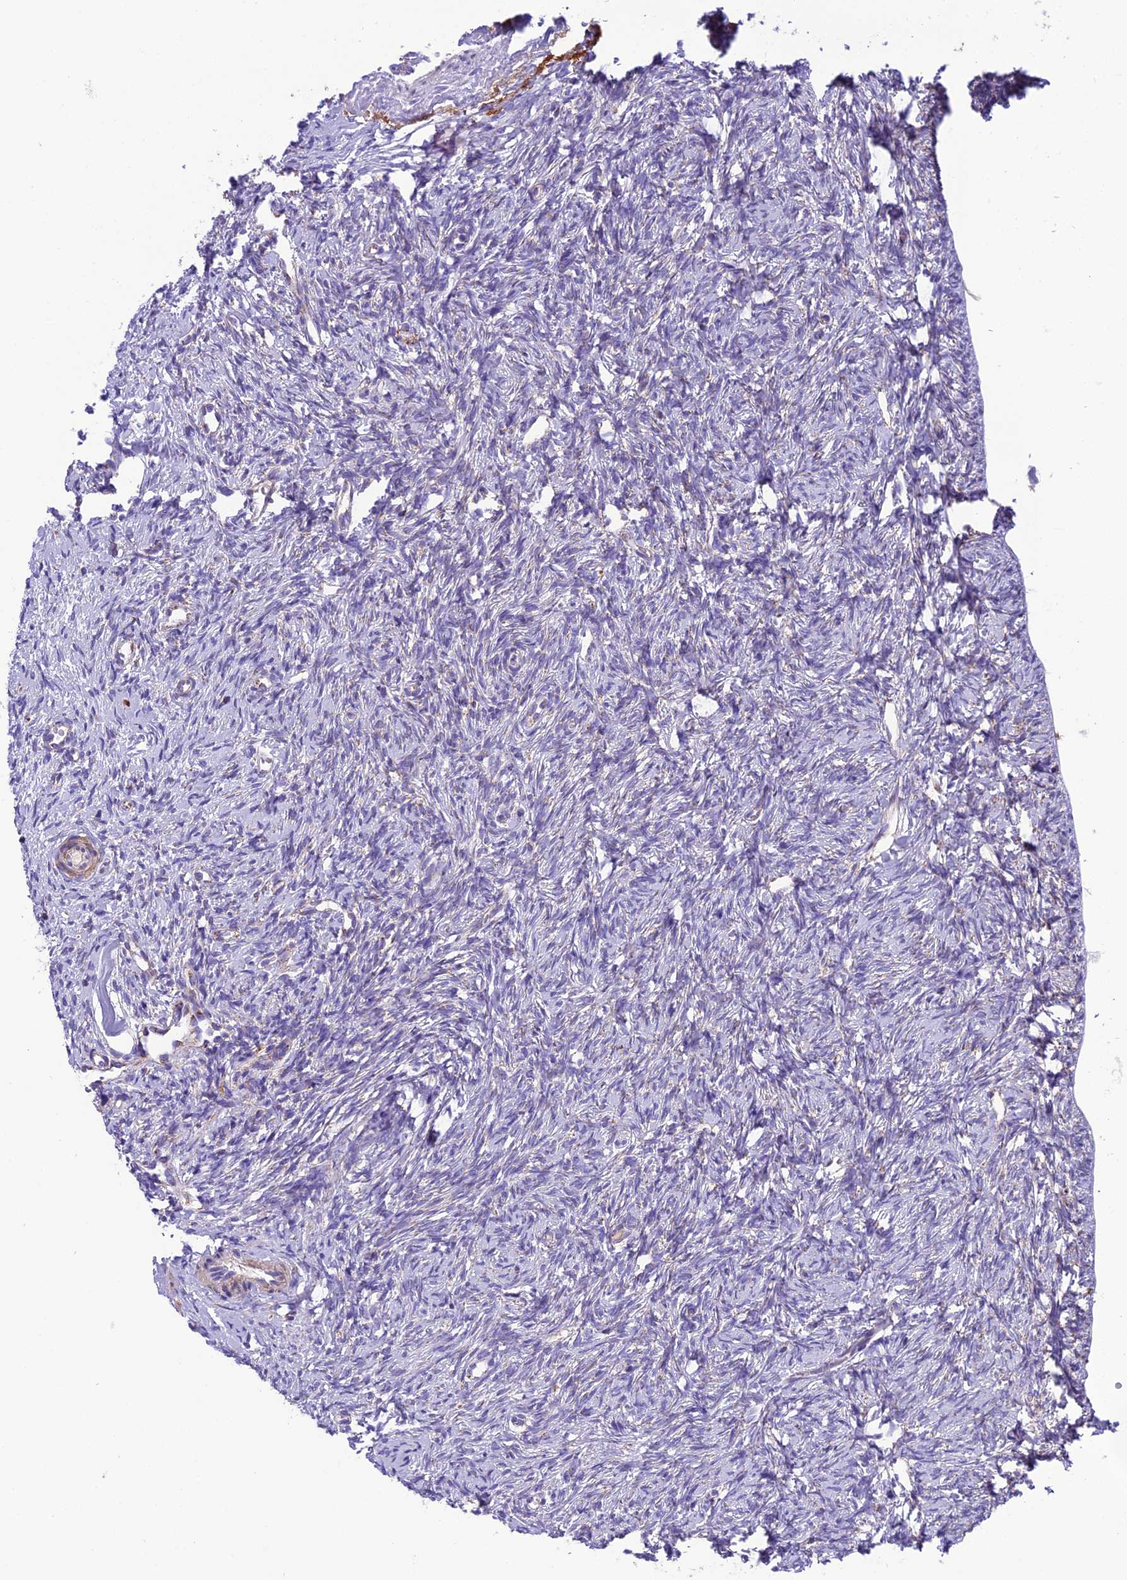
{"staining": {"intensity": "strong", "quantity": ">75%", "location": "cytoplasmic/membranous"}, "tissue": "ovary", "cell_type": "Follicle cells", "image_type": "normal", "snomed": [{"axis": "morphology", "description": "Normal tissue, NOS"}, {"axis": "topography", "description": "Ovary"}], "caption": "Immunohistochemistry (IHC) histopathology image of normal ovary: human ovary stained using immunohistochemistry reveals high levels of strong protein expression localized specifically in the cytoplasmic/membranous of follicle cells, appearing as a cytoplasmic/membranous brown color.", "gene": "MRPS34", "patient": {"sex": "female", "age": 51}}